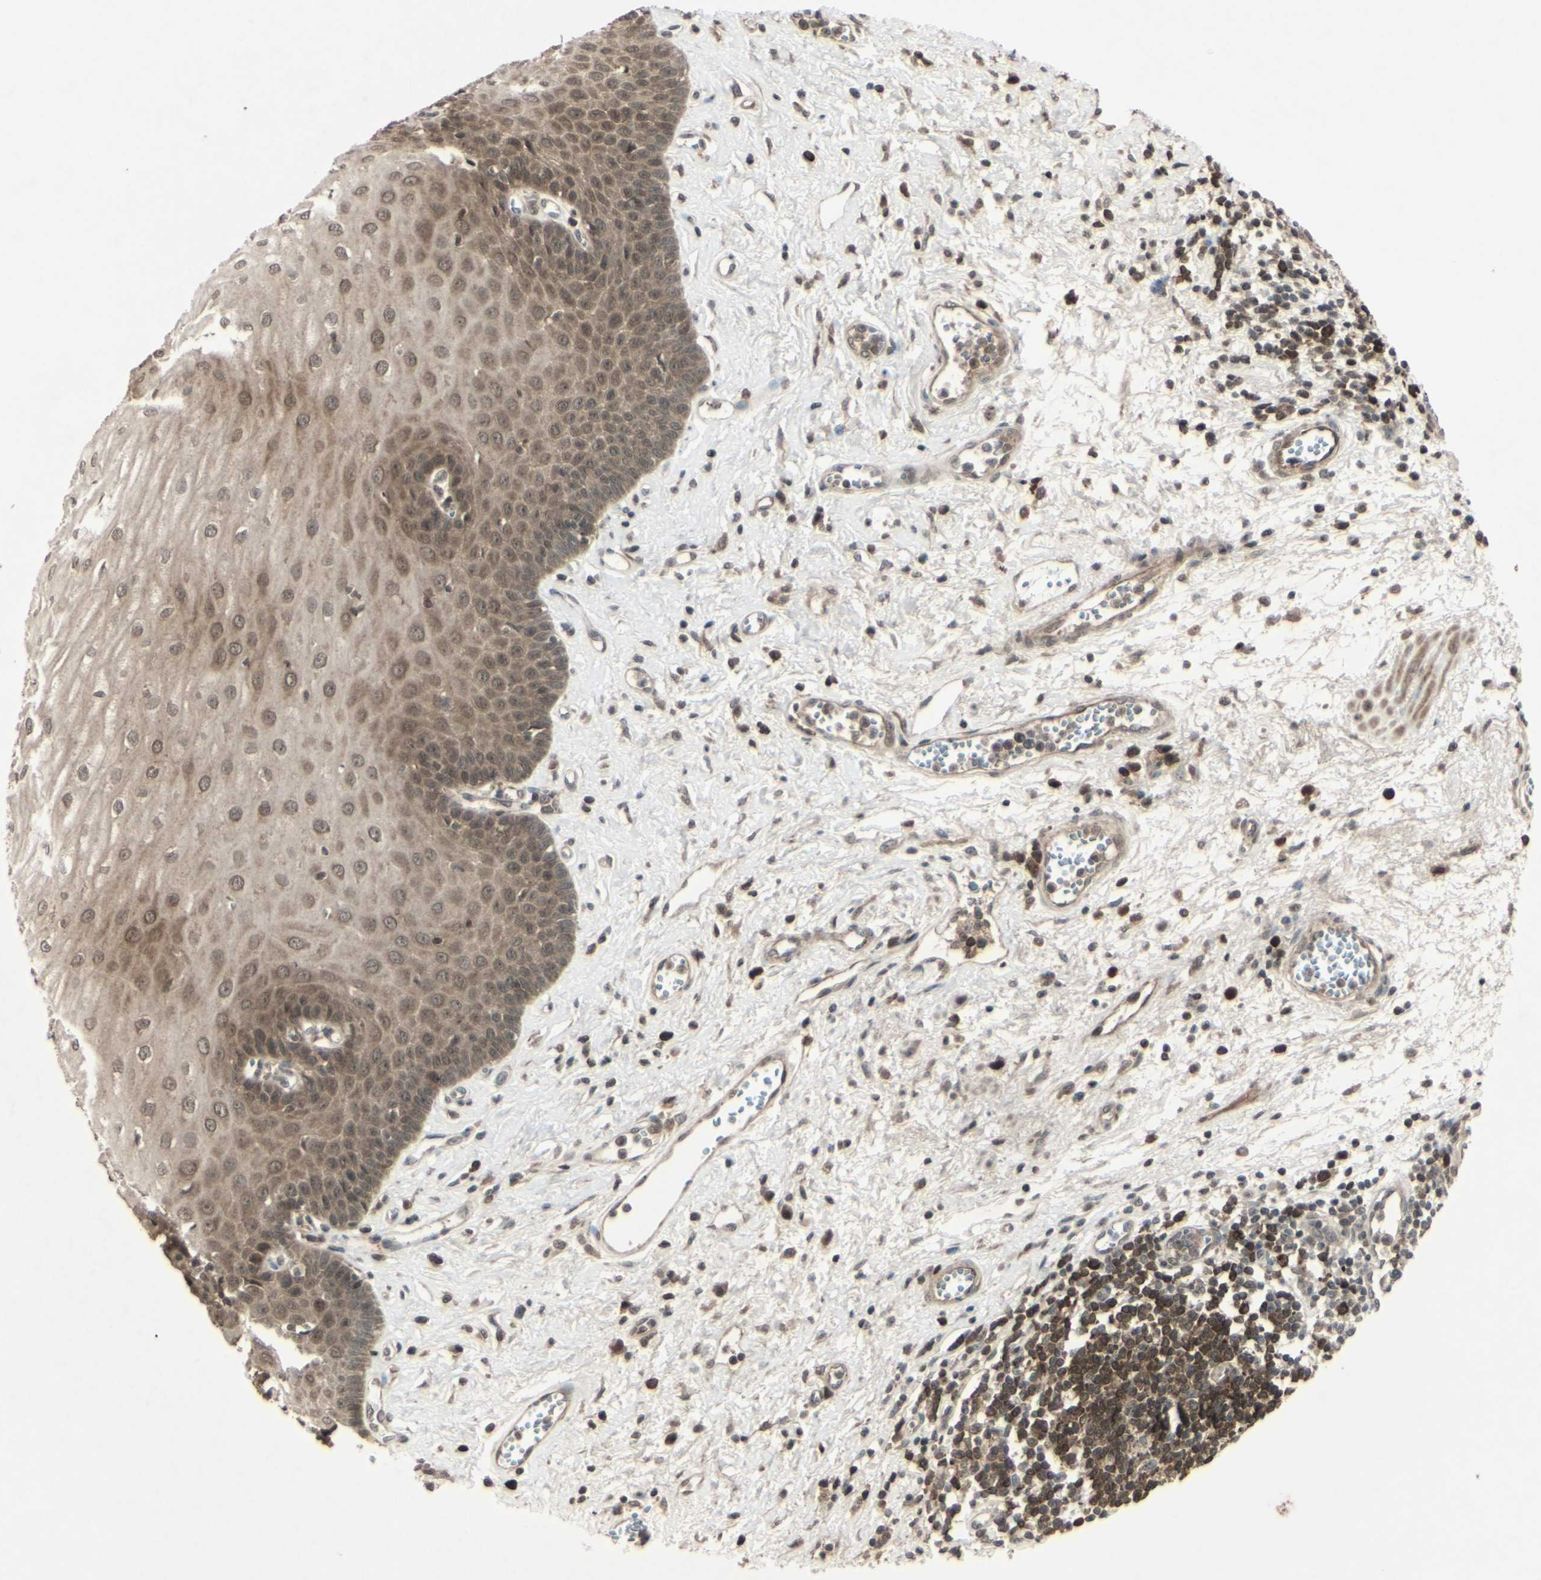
{"staining": {"intensity": "weak", "quantity": "25%-75%", "location": "cytoplasmic/membranous,nuclear"}, "tissue": "esophagus", "cell_type": "Squamous epithelial cells", "image_type": "normal", "snomed": [{"axis": "morphology", "description": "Normal tissue, NOS"}, {"axis": "morphology", "description": "Squamous cell carcinoma, NOS"}, {"axis": "topography", "description": "Esophagus"}], "caption": "A photomicrograph of human esophagus stained for a protein displays weak cytoplasmic/membranous,nuclear brown staining in squamous epithelial cells.", "gene": "BLNK", "patient": {"sex": "male", "age": 65}}